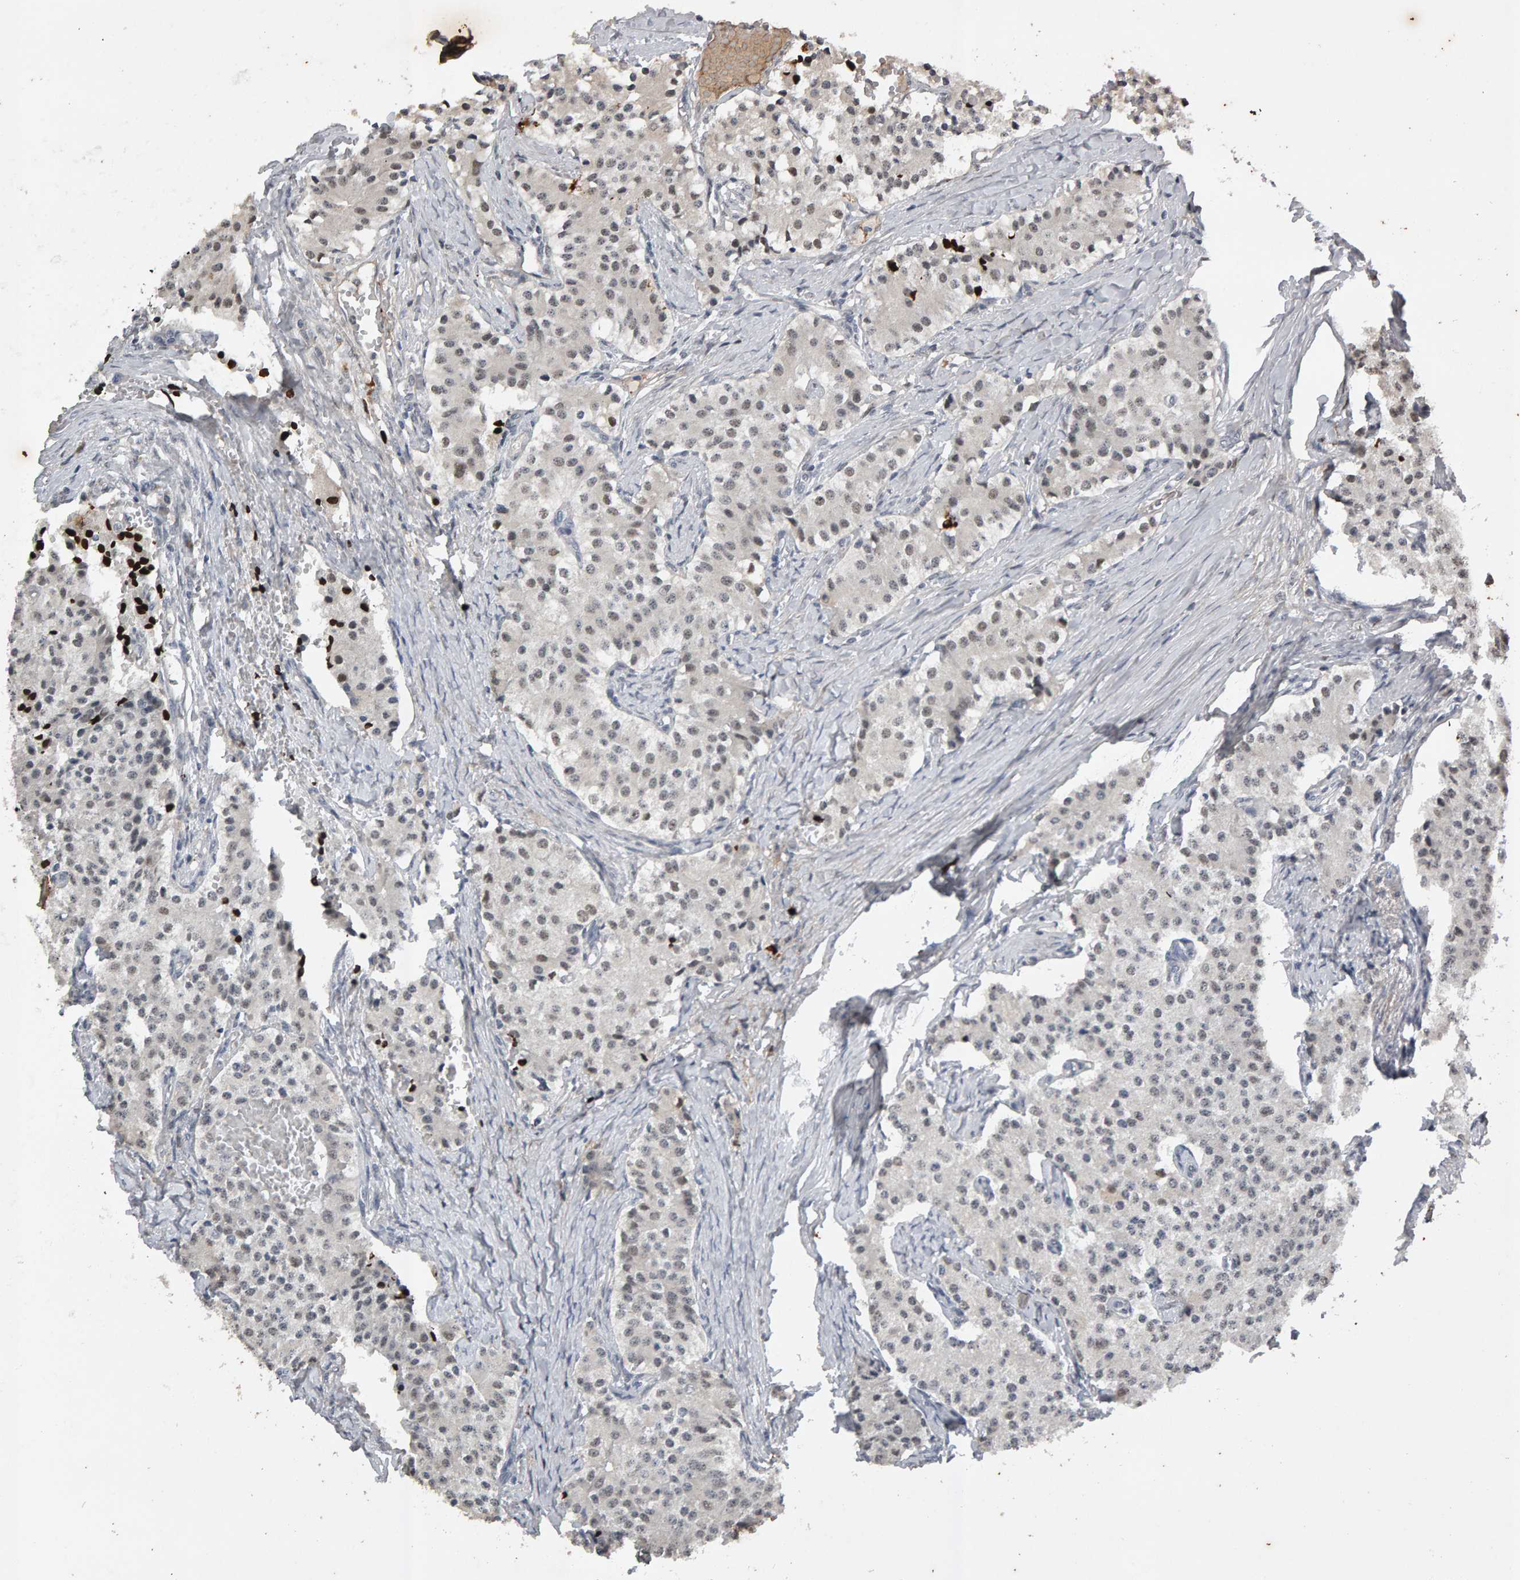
{"staining": {"intensity": "weak", "quantity": ">75%", "location": "nuclear"}, "tissue": "carcinoid", "cell_type": "Tumor cells", "image_type": "cancer", "snomed": [{"axis": "morphology", "description": "Carcinoid, malignant, NOS"}, {"axis": "topography", "description": "Colon"}], "caption": "Carcinoid (malignant) stained for a protein demonstrates weak nuclear positivity in tumor cells. Using DAB (3,3'-diaminobenzidine) (brown) and hematoxylin (blue) stains, captured at high magnification using brightfield microscopy.", "gene": "IPO8", "patient": {"sex": "female", "age": 52}}